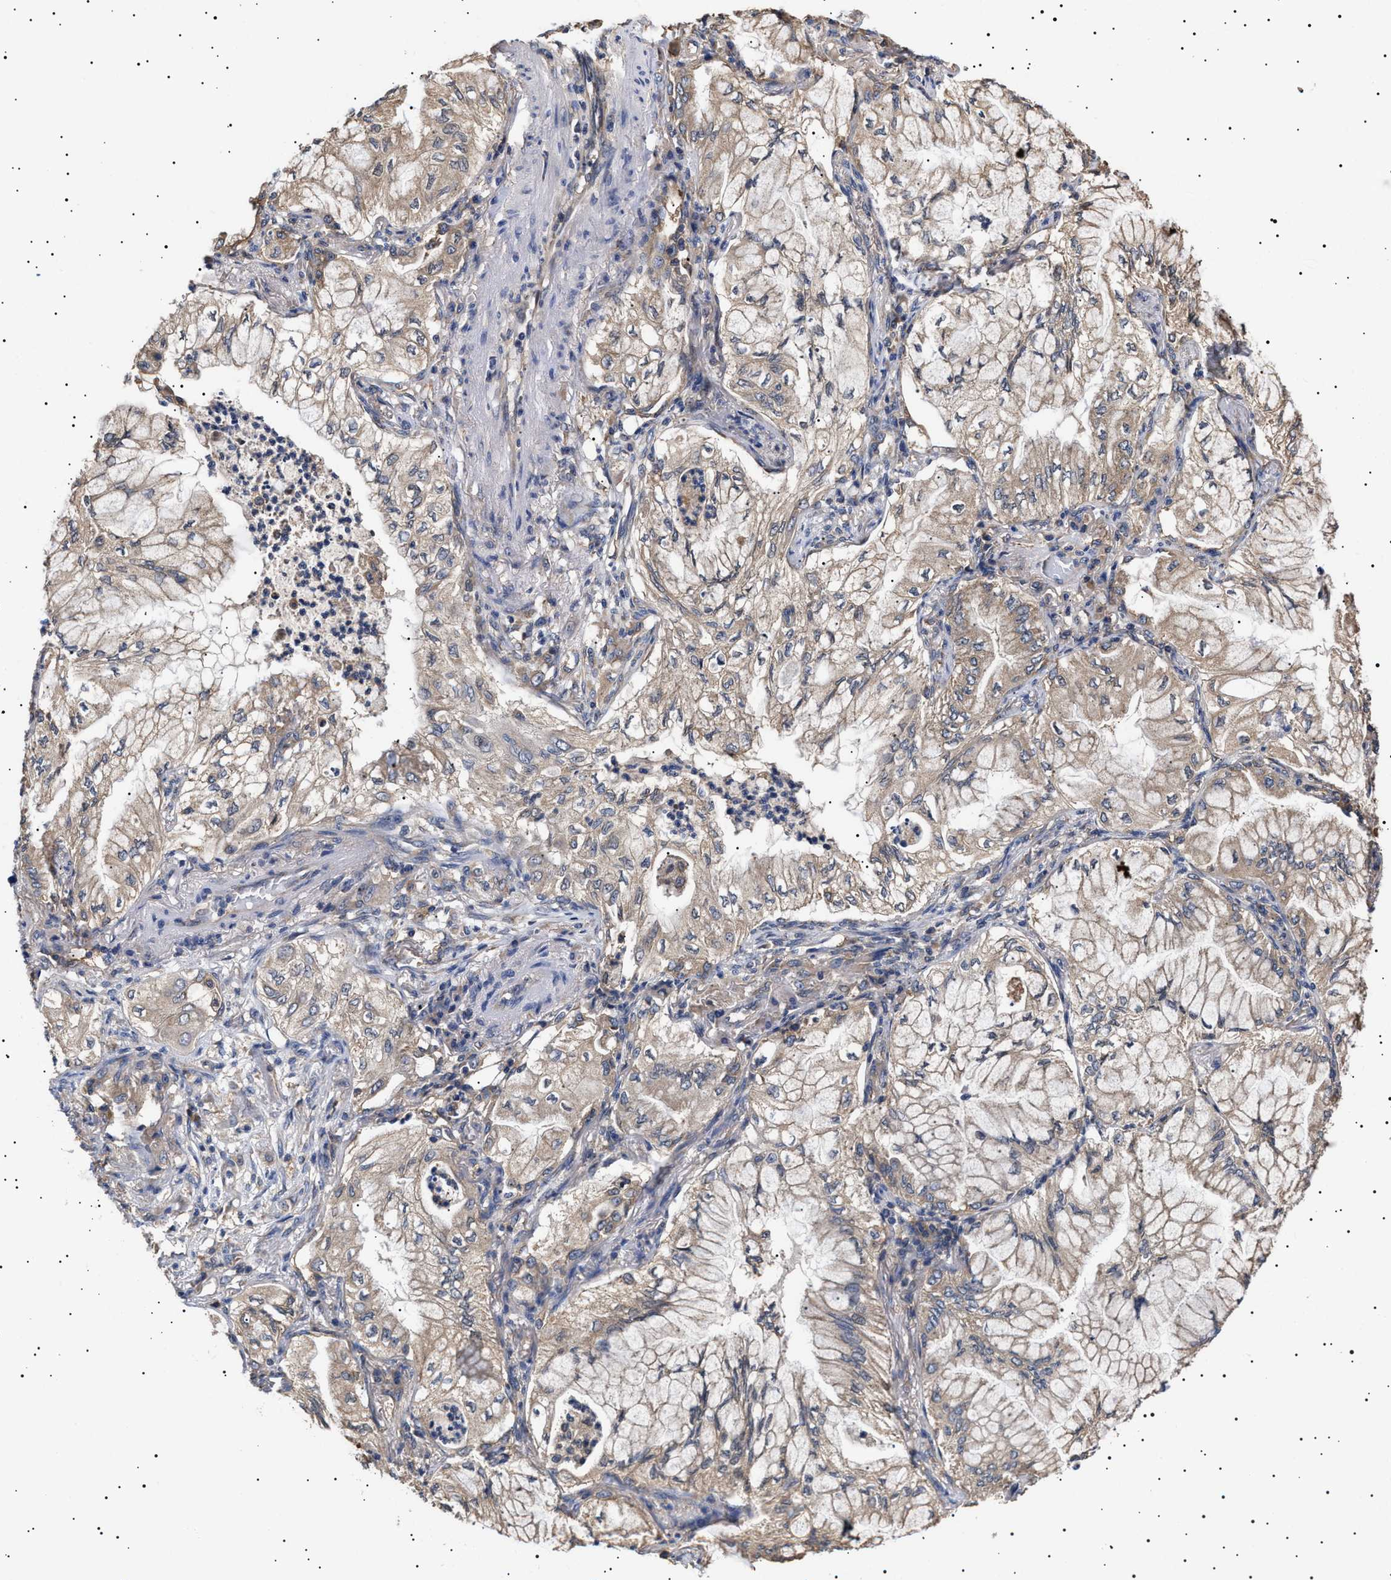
{"staining": {"intensity": "moderate", "quantity": "25%-75%", "location": "cytoplasmic/membranous"}, "tissue": "lung cancer", "cell_type": "Tumor cells", "image_type": "cancer", "snomed": [{"axis": "morphology", "description": "Adenocarcinoma, NOS"}, {"axis": "topography", "description": "Lung"}], "caption": "Lung cancer stained with IHC exhibits moderate cytoplasmic/membranous expression in about 25%-75% of tumor cells.", "gene": "KRBA1", "patient": {"sex": "female", "age": 70}}